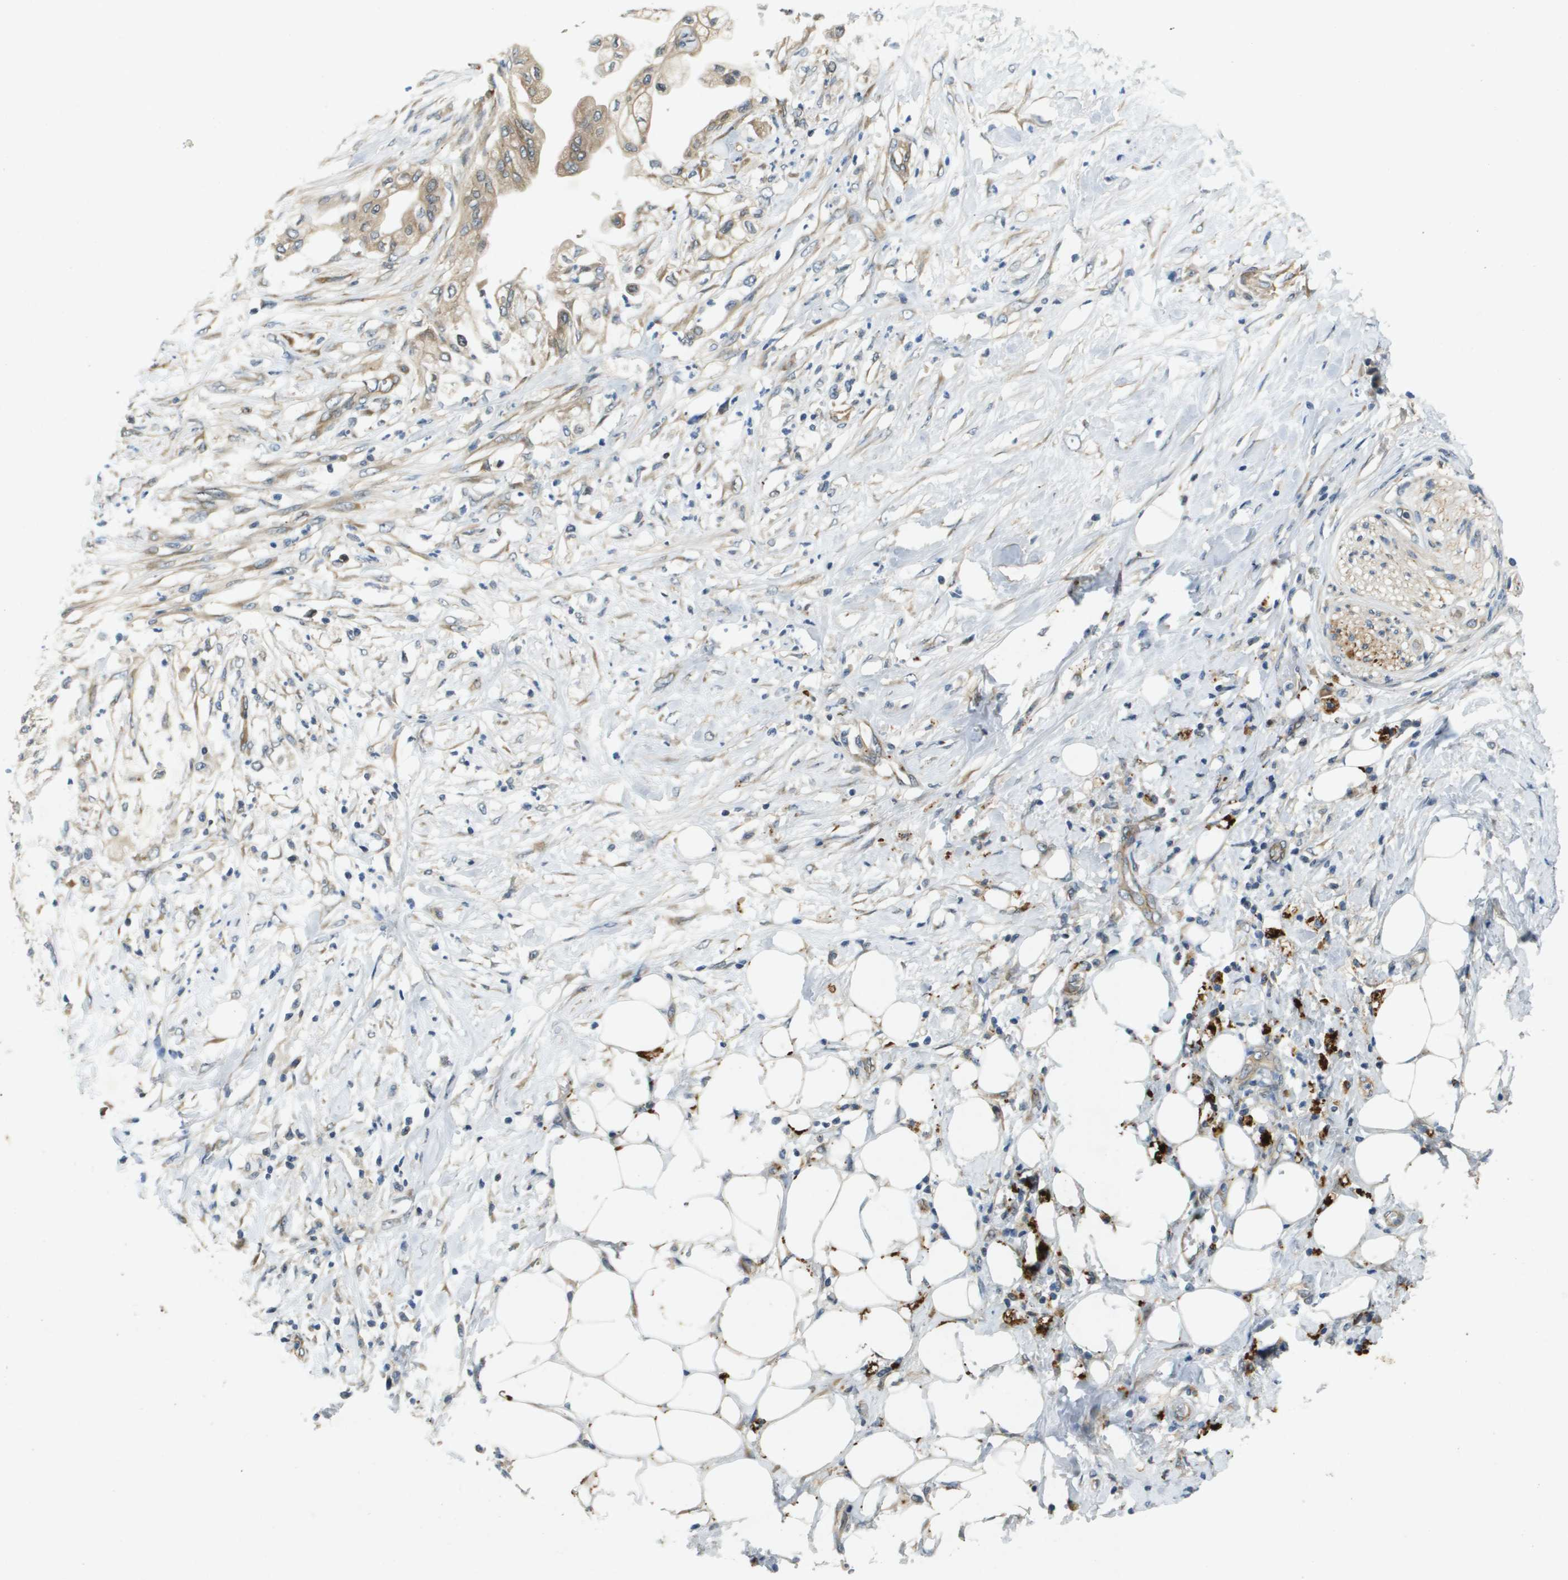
{"staining": {"intensity": "weak", "quantity": ">75%", "location": "cytoplasmic/membranous"}, "tissue": "pancreatic cancer", "cell_type": "Tumor cells", "image_type": "cancer", "snomed": [{"axis": "morphology", "description": "Normal tissue, NOS"}, {"axis": "morphology", "description": "Adenocarcinoma, NOS"}, {"axis": "topography", "description": "Pancreas"}, {"axis": "topography", "description": "Duodenum"}], "caption": "Protein expression analysis of human pancreatic adenocarcinoma reveals weak cytoplasmic/membranous staining in approximately >75% of tumor cells.", "gene": "PGAP3", "patient": {"sex": "female", "age": 60}}